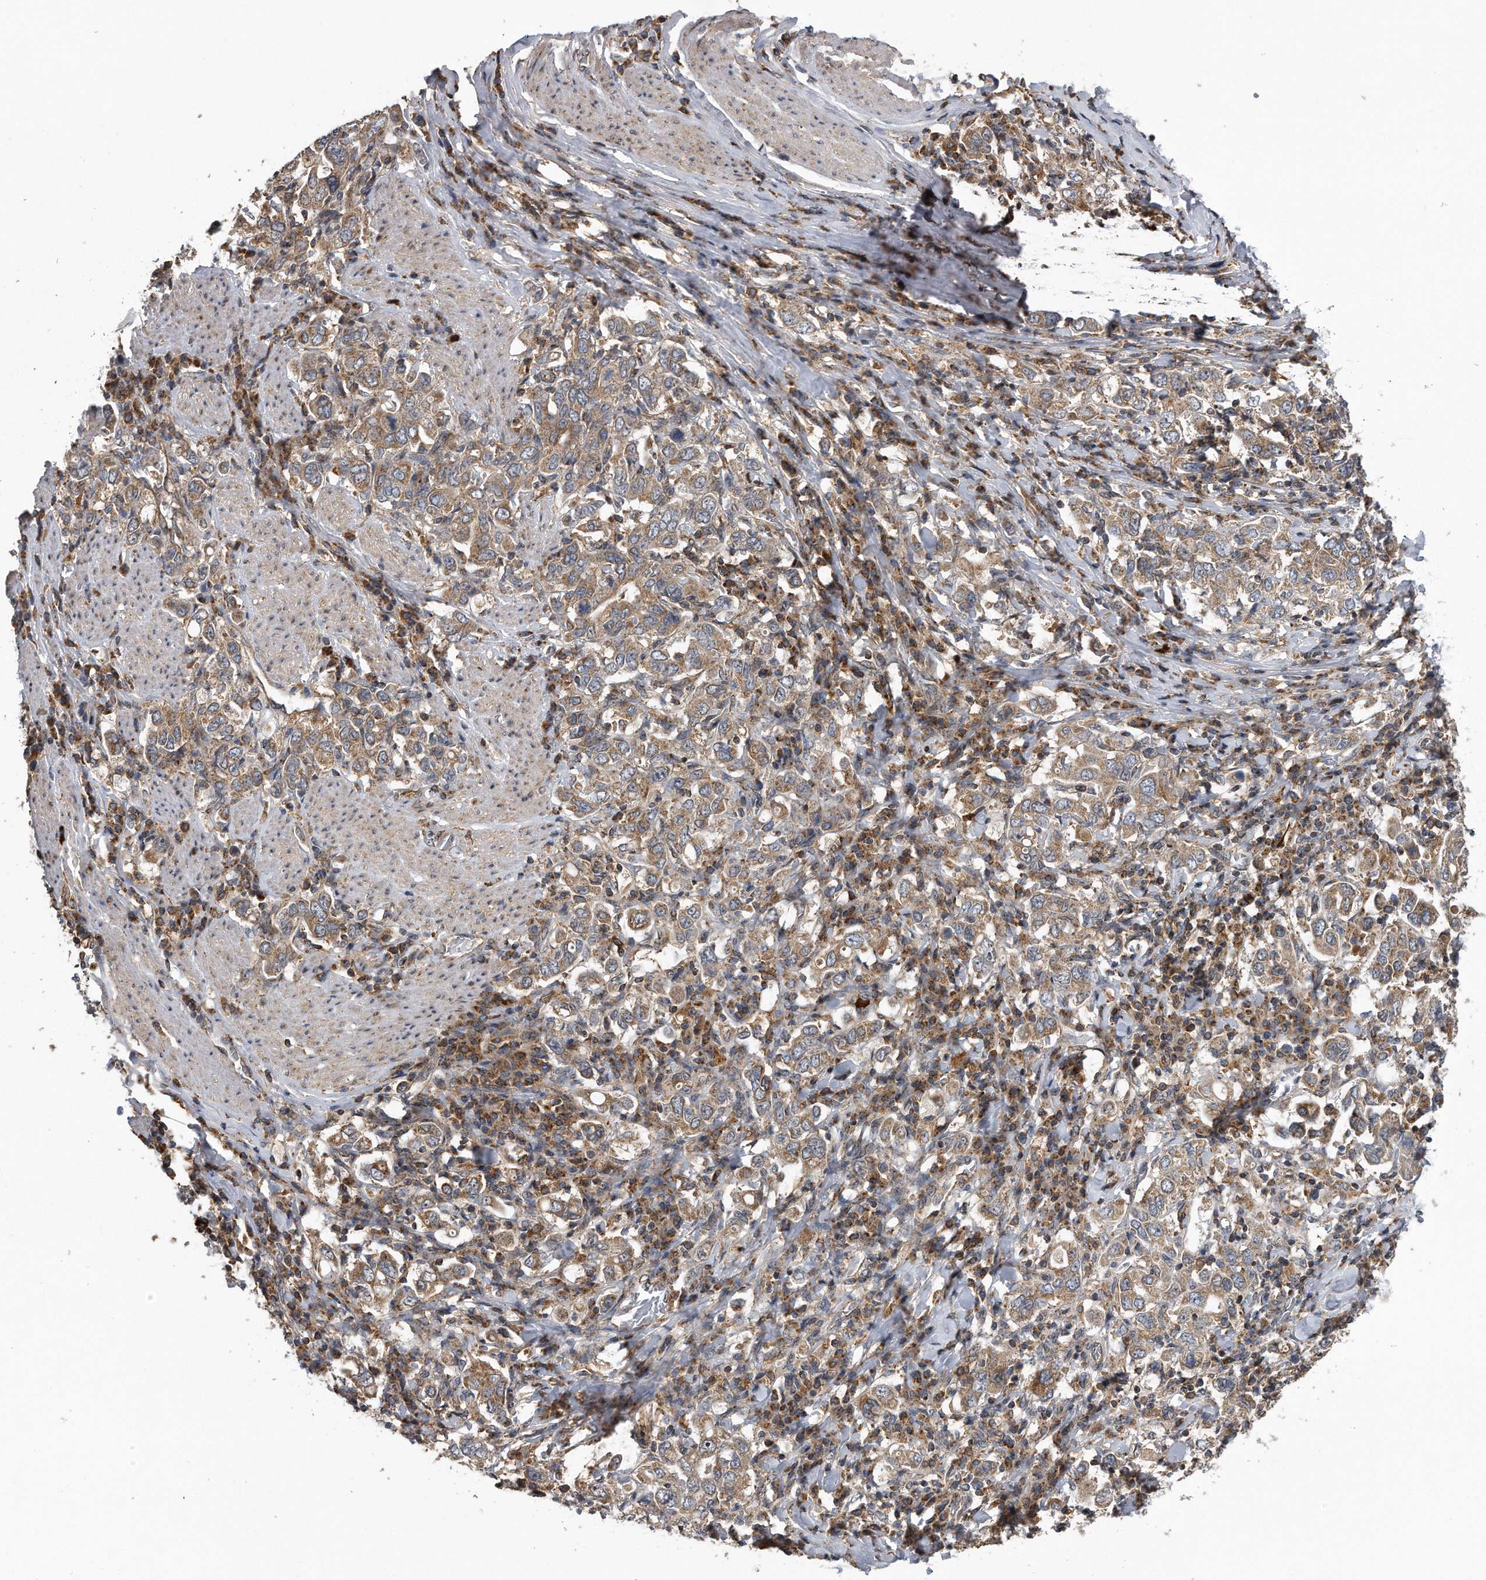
{"staining": {"intensity": "moderate", "quantity": ">75%", "location": "cytoplasmic/membranous"}, "tissue": "stomach cancer", "cell_type": "Tumor cells", "image_type": "cancer", "snomed": [{"axis": "morphology", "description": "Adenocarcinoma, NOS"}, {"axis": "topography", "description": "Stomach, upper"}], "caption": "Stomach cancer (adenocarcinoma) stained for a protein displays moderate cytoplasmic/membranous positivity in tumor cells.", "gene": "ALPK2", "patient": {"sex": "male", "age": 62}}